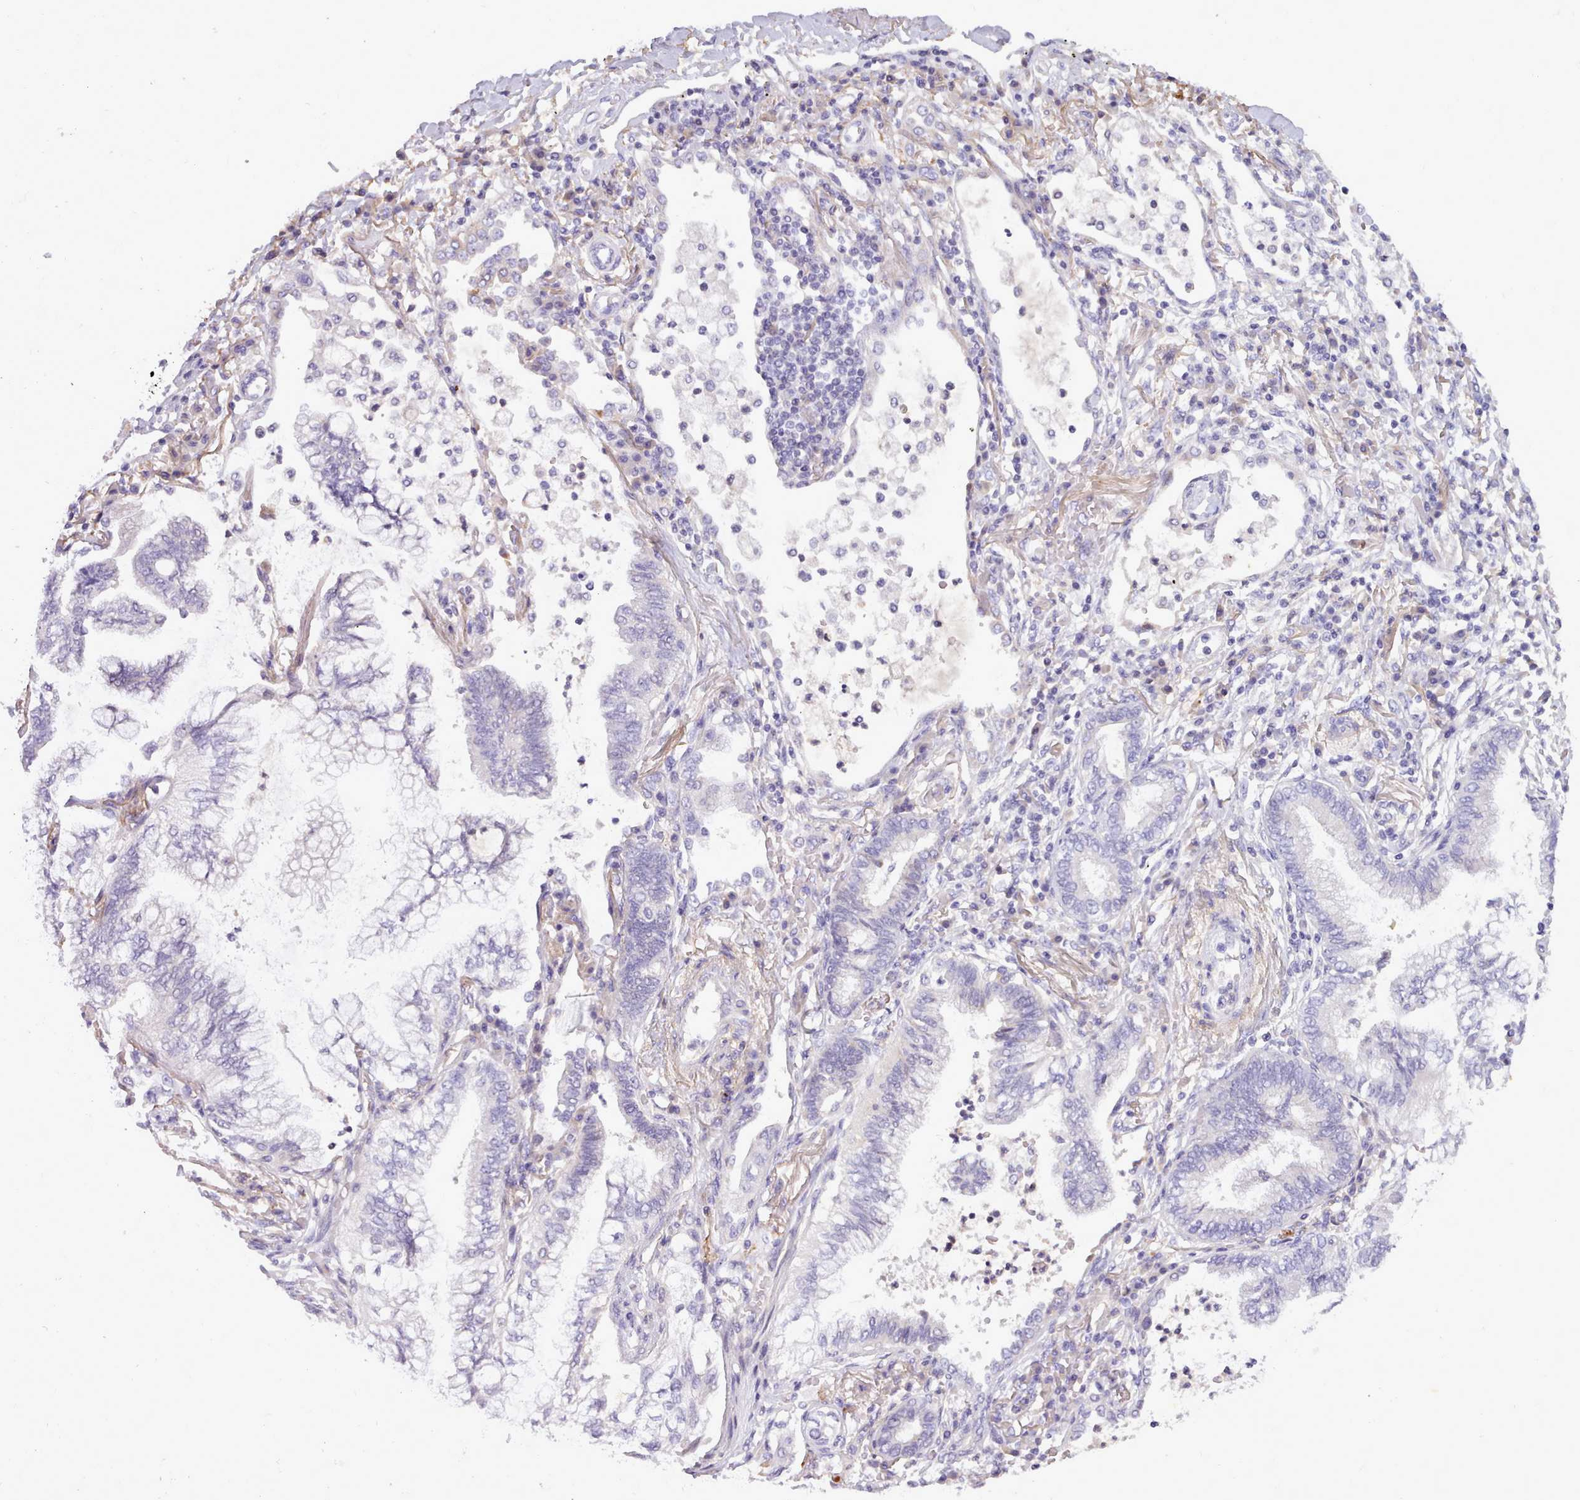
{"staining": {"intensity": "negative", "quantity": "none", "location": "none"}, "tissue": "lung cancer", "cell_type": "Tumor cells", "image_type": "cancer", "snomed": [{"axis": "morphology", "description": "Adenocarcinoma, NOS"}, {"axis": "topography", "description": "Lung"}], "caption": "Histopathology image shows no significant protein positivity in tumor cells of lung cancer (adenocarcinoma).", "gene": "CYP2A13", "patient": {"sex": "female", "age": 70}}